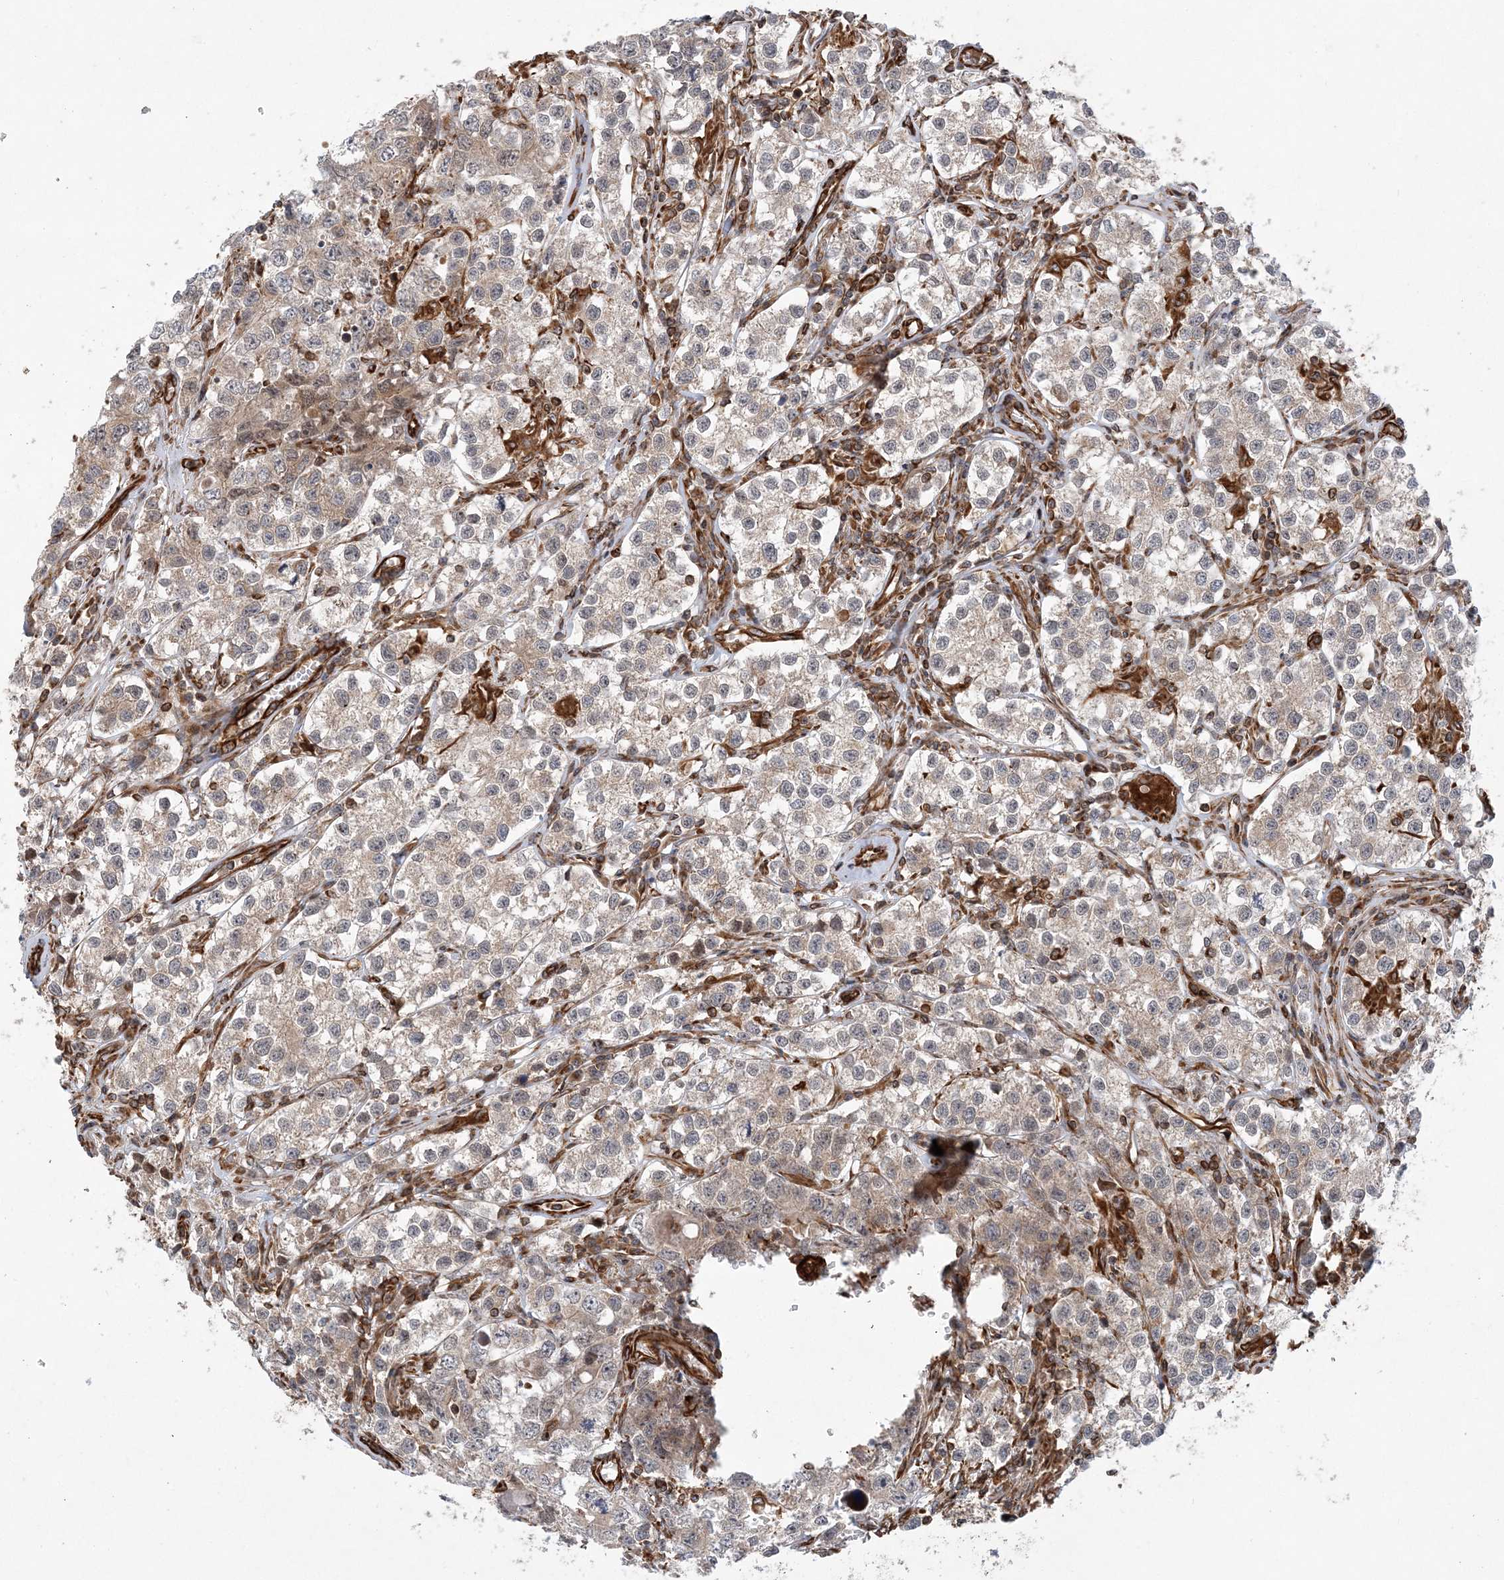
{"staining": {"intensity": "moderate", "quantity": "25%-75%", "location": "cytoplasmic/membranous"}, "tissue": "testis cancer", "cell_type": "Tumor cells", "image_type": "cancer", "snomed": [{"axis": "morphology", "description": "Seminoma, NOS"}, {"axis": "morphology", "description": "Carcinoma, Embryonal, NOS"}, {"axis": "topography", "description": "Testis"}], "caption": "Moderate cytoplasmic/membranous expression for a protein is seen in approximately 25%-75% of tumor cells of testis cancer using immunohistochemistry (IHC).", "gene": "FAM114A2", "patient": {"sex": "male", "age": 43}}